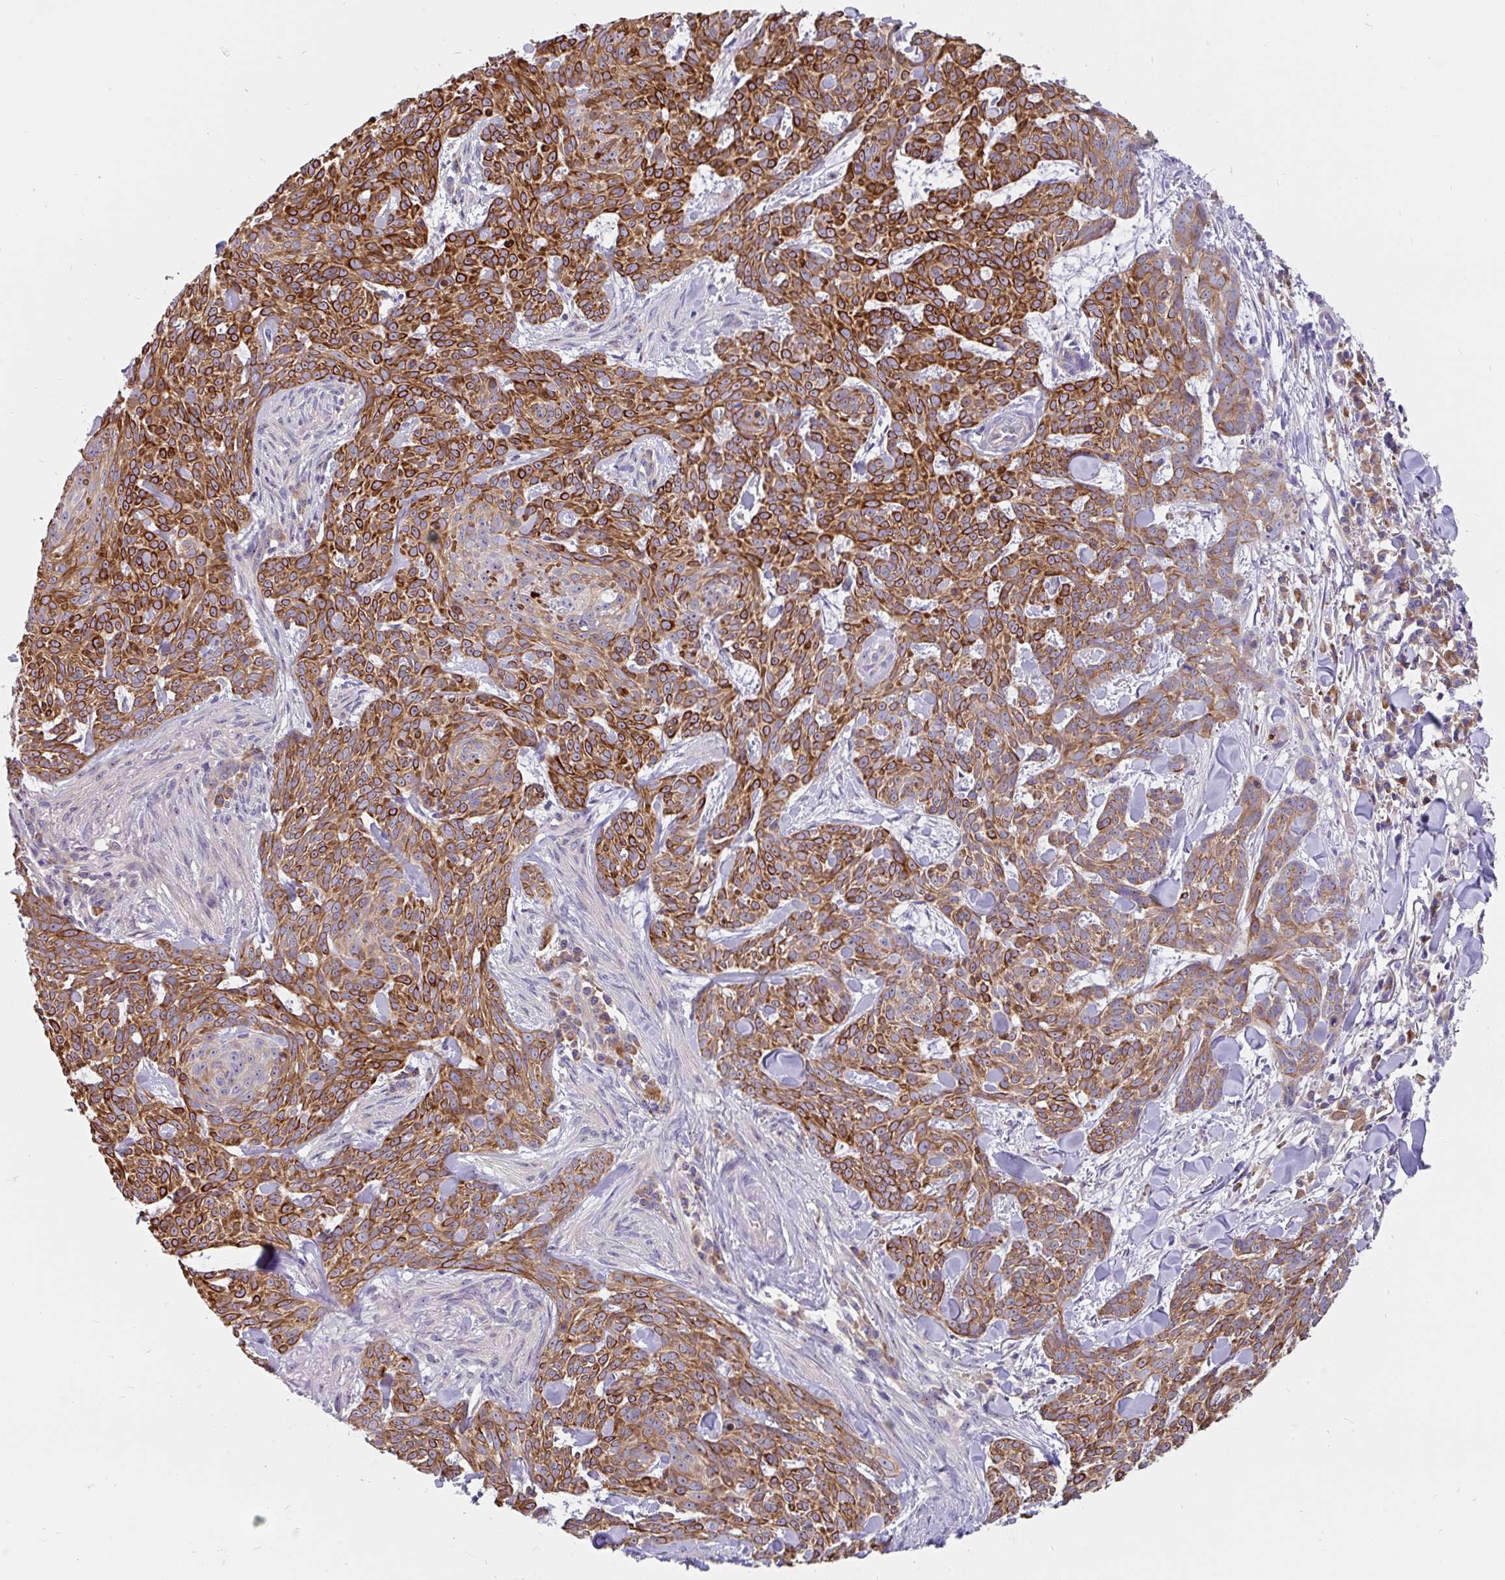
{"staining": {"intensity": "strong", "quantity": ">75%", "location": "cytoplasmic/membranous"}, "tissue": "skin cancer", "cell_type": "Tumor cells", "image_type": "cancer", "snomed": [{"axis": "morphology", "description": "Basal cell carcinoma"}, {"axis": "topography", "description": "Skin"}], "caption": "Immunohistochemistry (IHC) (DAB) staining of skin cancer (basal cell carcinoma) shows strong cytoplasmic/membranous protein positivity in approximately >75% of tumor cells.", "gene": "LRRC26", "patient": {"sex": "female", "age": 93}}